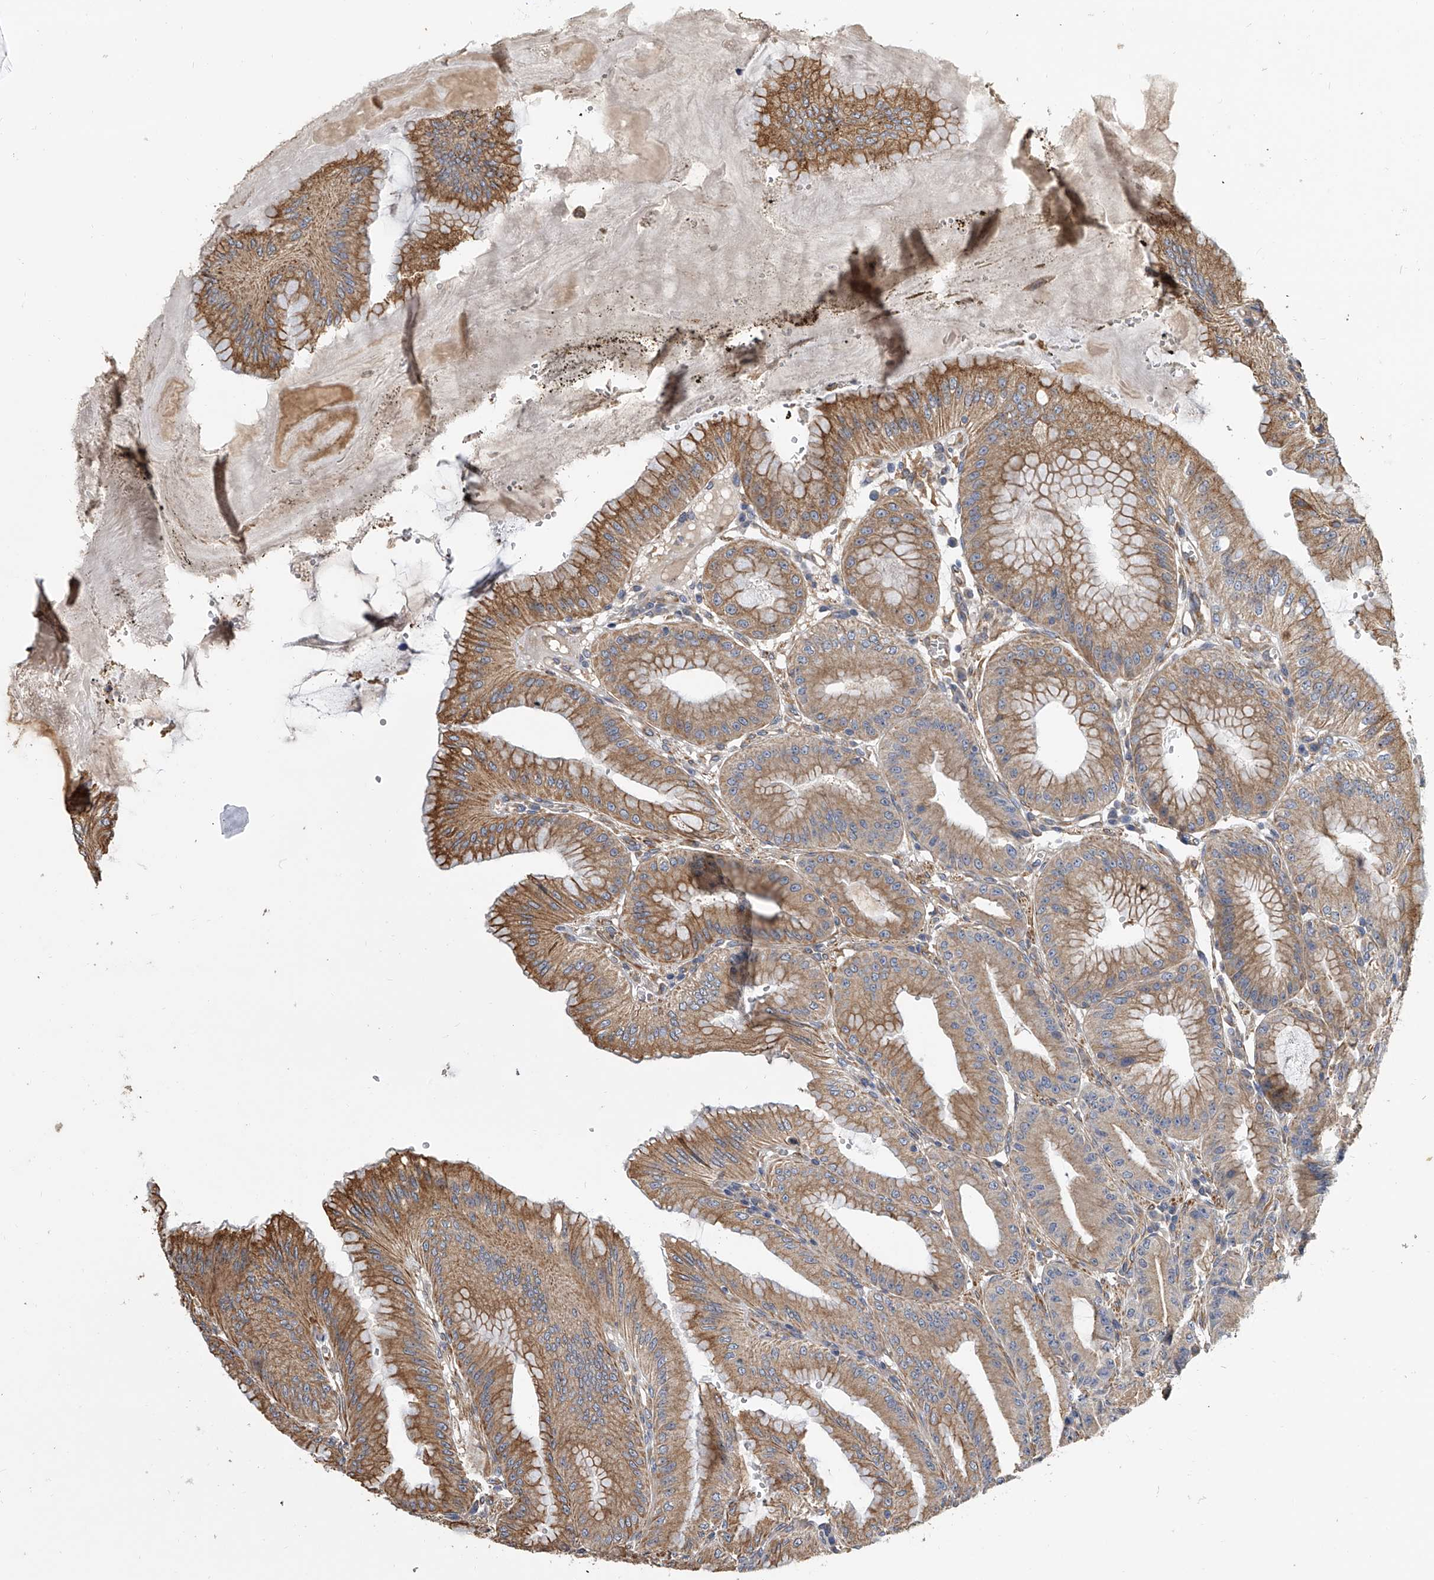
{"staining": {"intensity": "moderate", "quantity": ">75%", "location": "cytoplasmic/membranous"}, "tissue": "stomach", "cell_type": "Glandular cells", "image_type": "normal", "snomed": [{"axis": "morphology", "description": "Normal tissue, NOS"}, {"axis": "topography", "description": "Stomach, lower"}], "caption": "Protein staining displays moderate cytoplasmic/membranous expression in about >75% of glandular cells in benign stomach.", "gene": "EXOC4", "patient": {"sex": "male", "age": 71}}